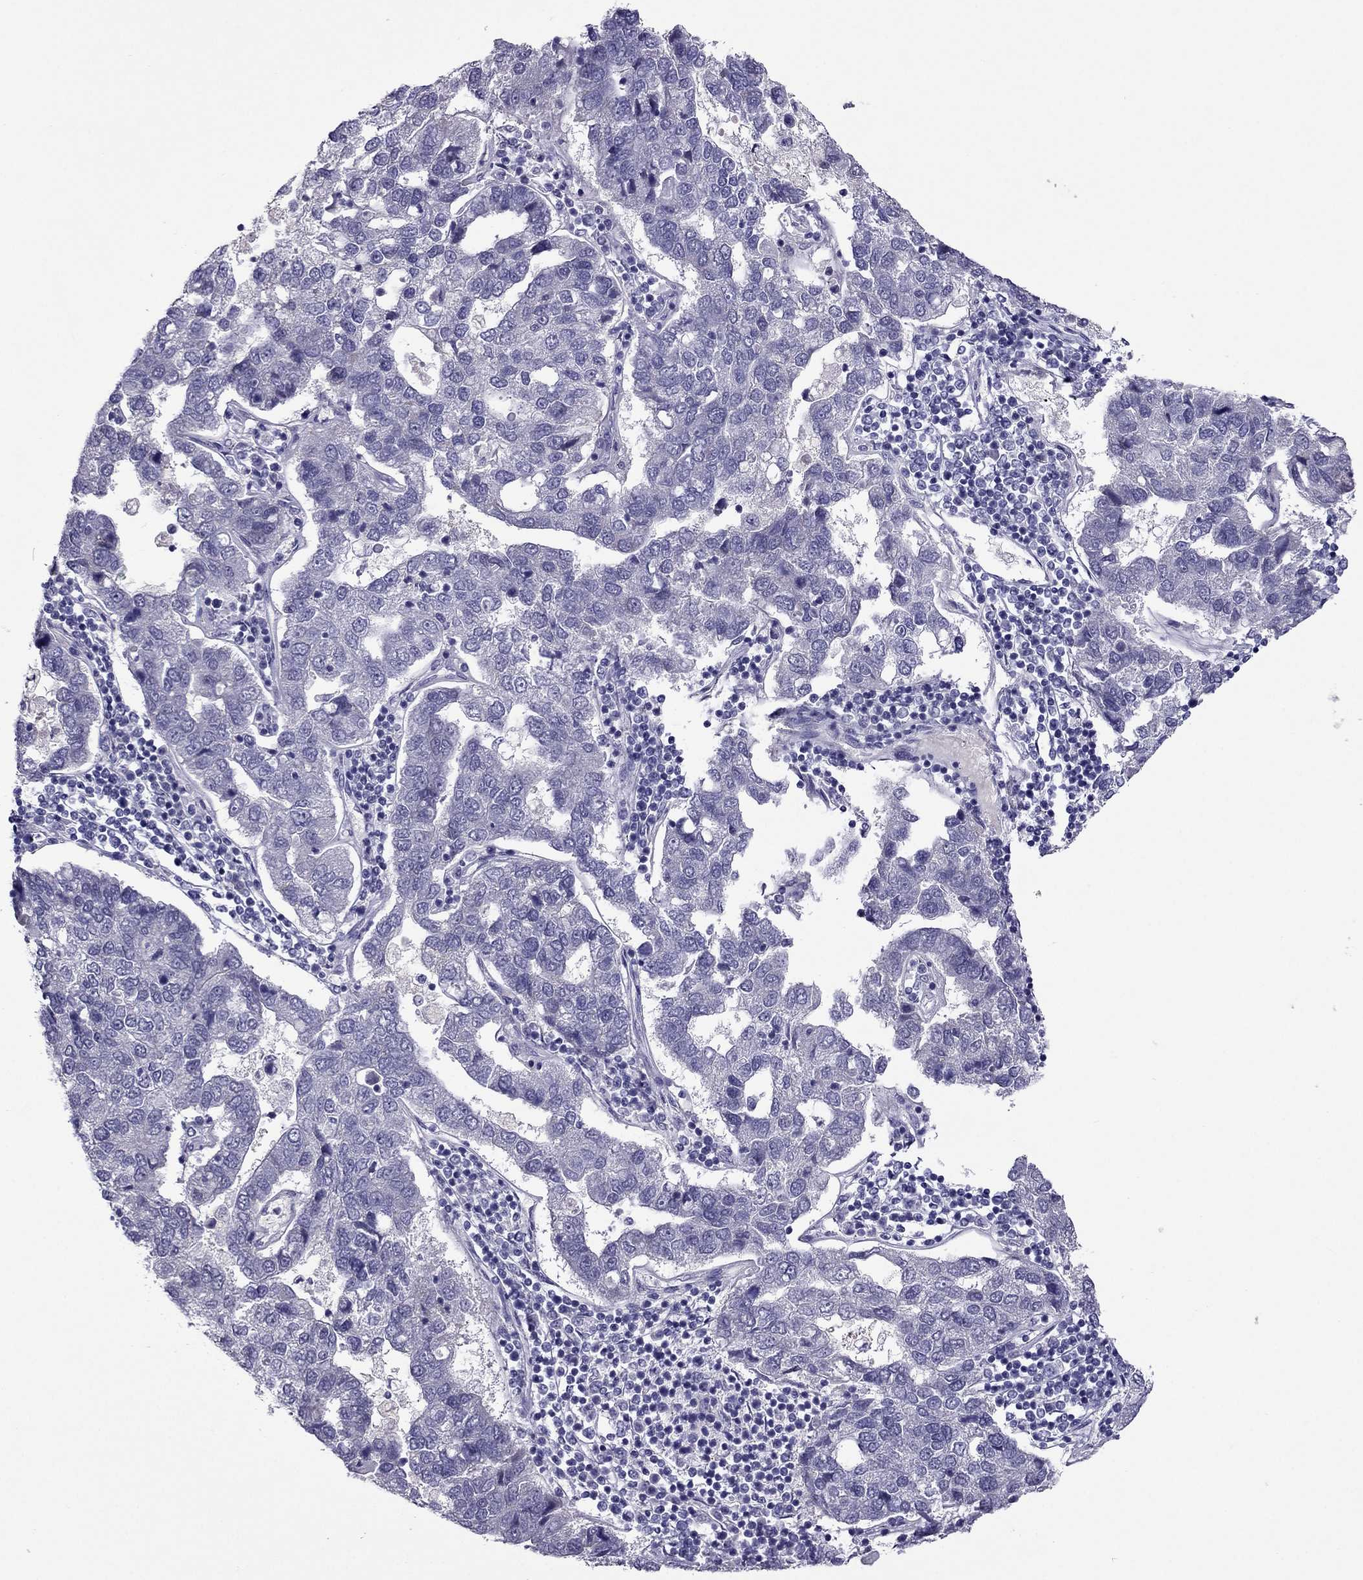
{"staining": {"intensity": "negative", "quantity": "none", "location": "none"}, "tissue": "pancreatic cancer", "cell_type": "Tumor cells", "image_type": "cancer", "snomed": [{"axis": "morphology", "description": "Adenocarcinoma, NOS"}, {"axis": "topography", "description": "Pancreas"}], "caption": "Protein analysis of pancreatic cancer displays no significant staining in tumor cells.", "gene": "MYBPH", "patient": {"sex": "female", "age": 61}}